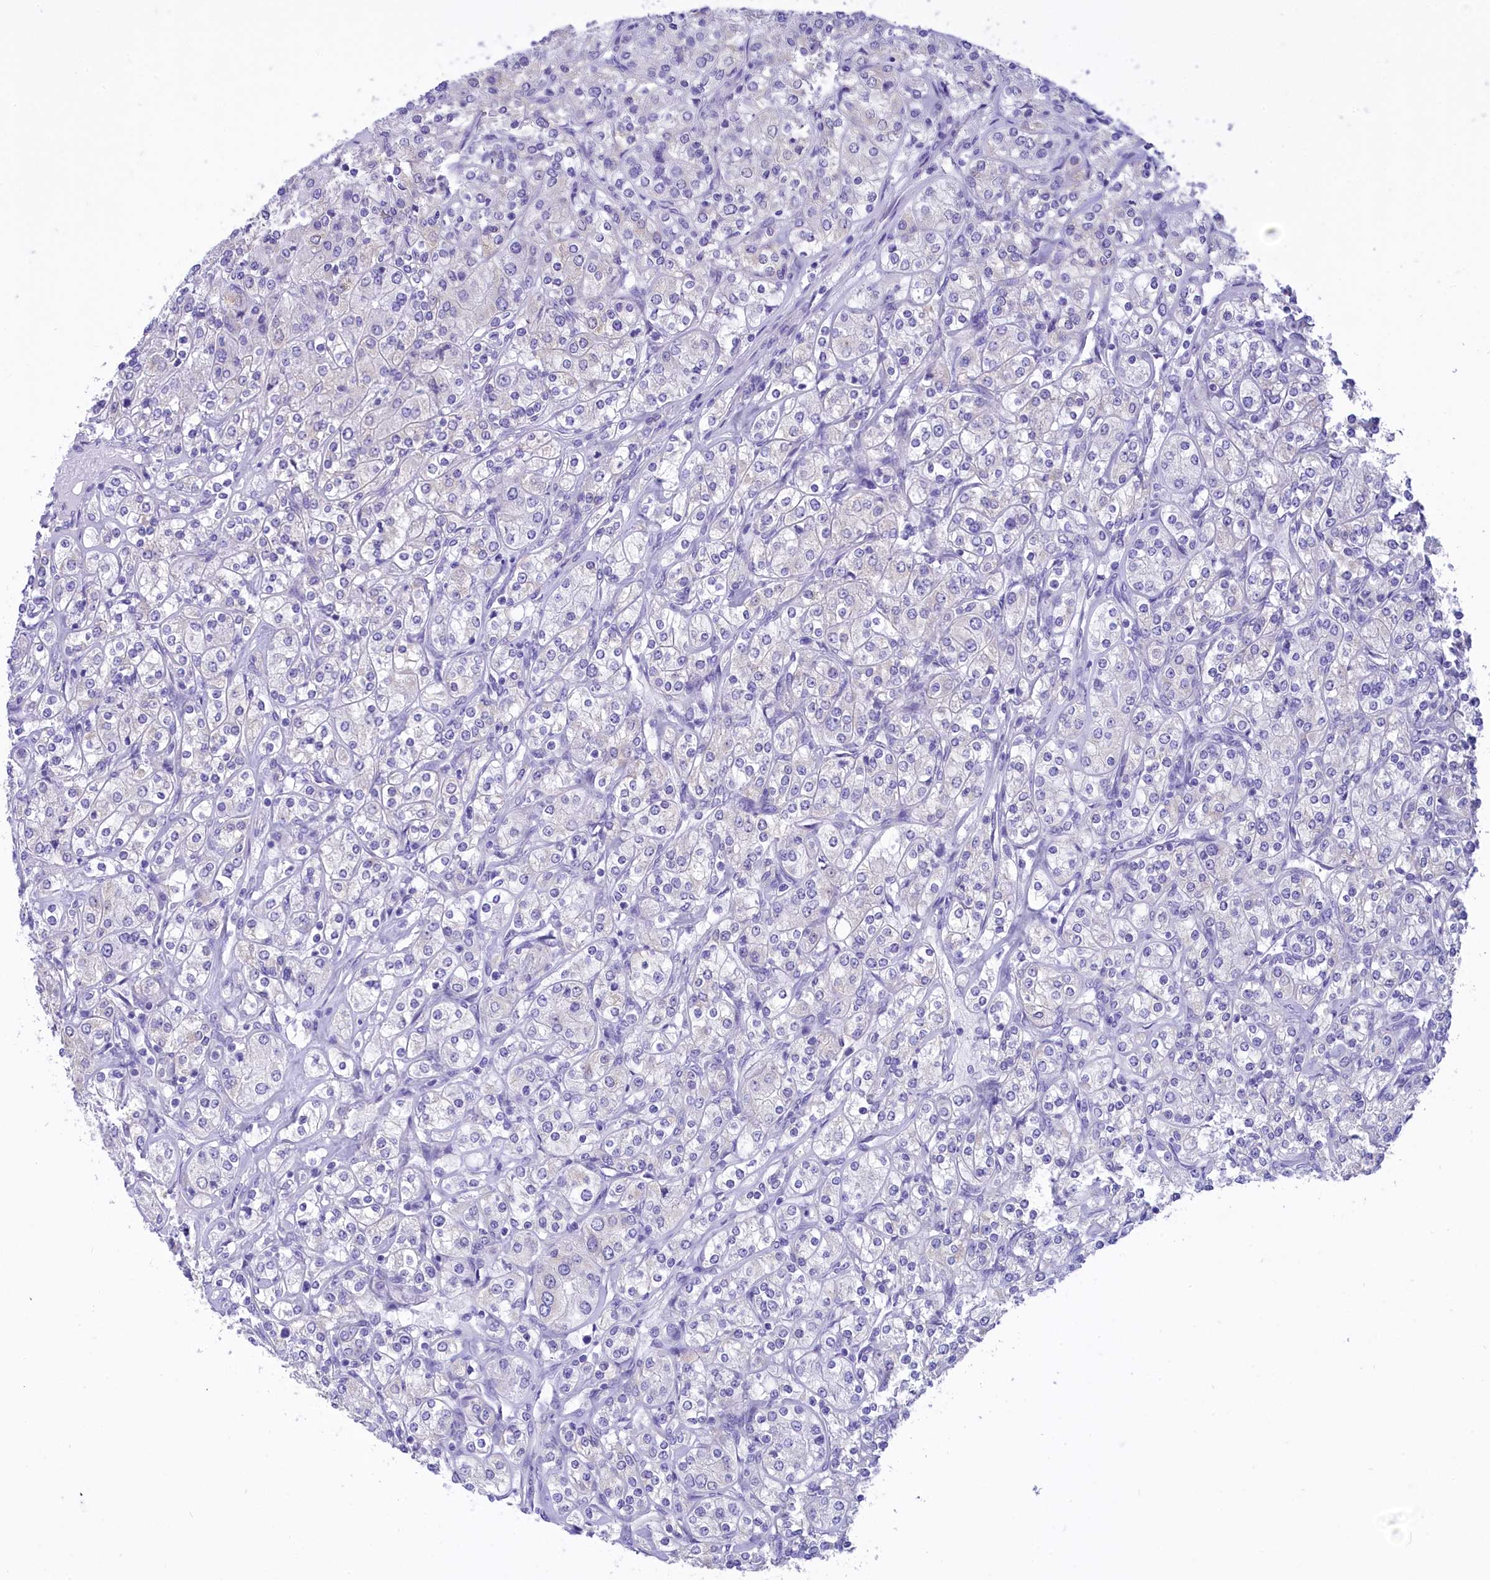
{"staining": {"intensity": "negative", "quantity": "none", "location": "none"}, "tissue": "renal cancer", "cell_type": "Tumor cells", "image_type": "cancer", "snomed": [{"axis": "morphology", "description": "Adenocarcinoma, NOS"}, {"axis": "topography", "description": "Kidney"}], "caption": "Immunohistochemical staining of renal cancer (adenocarcinoma) reveals no significant staining in tumor cells.", "gene": "DCAF16", "patient": {"sex": "male", "age": 77}}